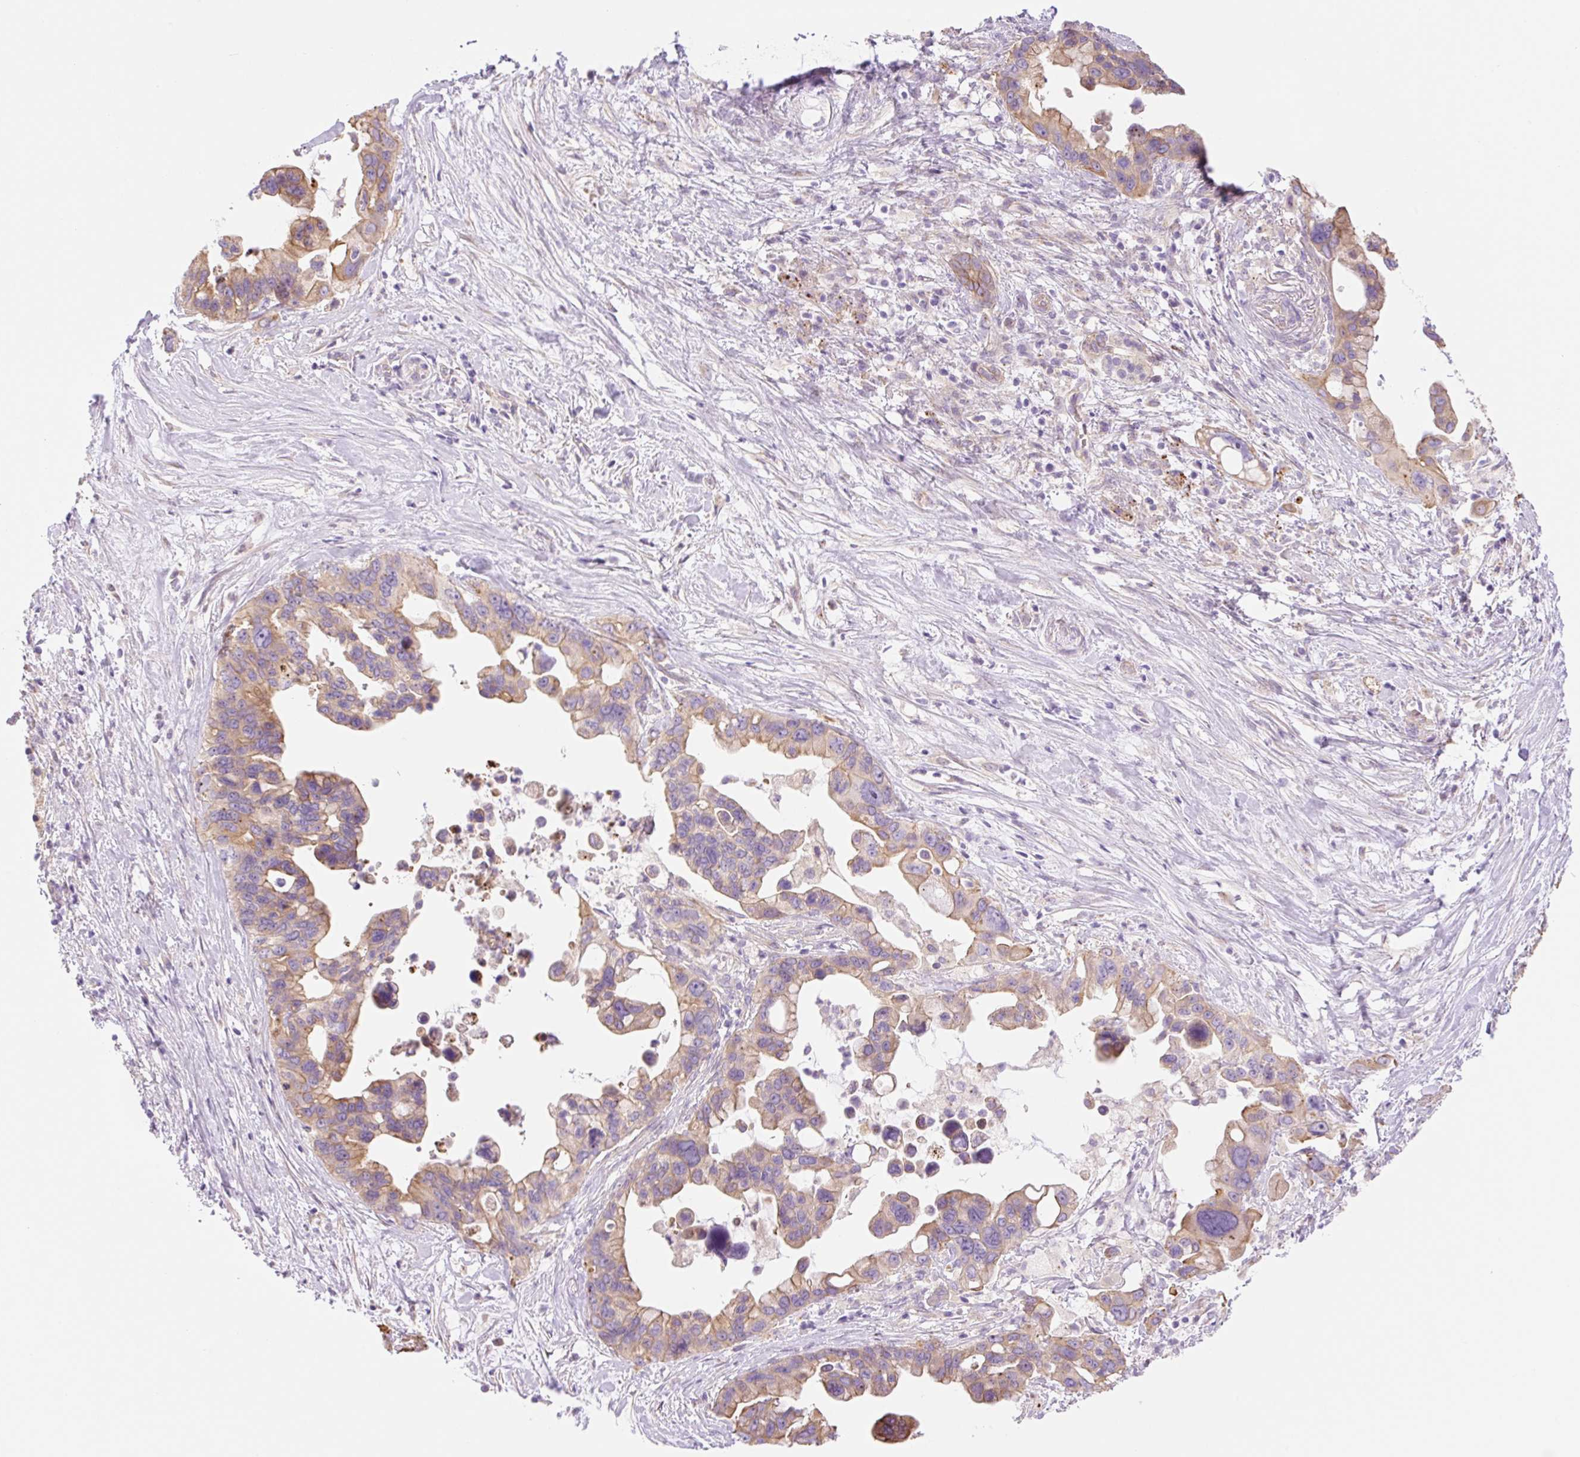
{"staining": {"intensity": "moderate", "quantity": ">75%", "location": "cytoplasmic/membranous"}, "tissue": "pancreatic cancer", "cell_type": "Tumor cells", "image_type": "cancer", "snomed": [{"axis": "morphology", "description": "Adenocarcinoma, NOS"}, {"axis": "topography", "description": "Pancreas"}], "caption": "Pancreatic cancer (adenocarcinoma) stained with a protein marker exhibits moderate staining in tumor cells.", "gene": "NLRP5", "patient": {"sex": "female", "age": 83}}